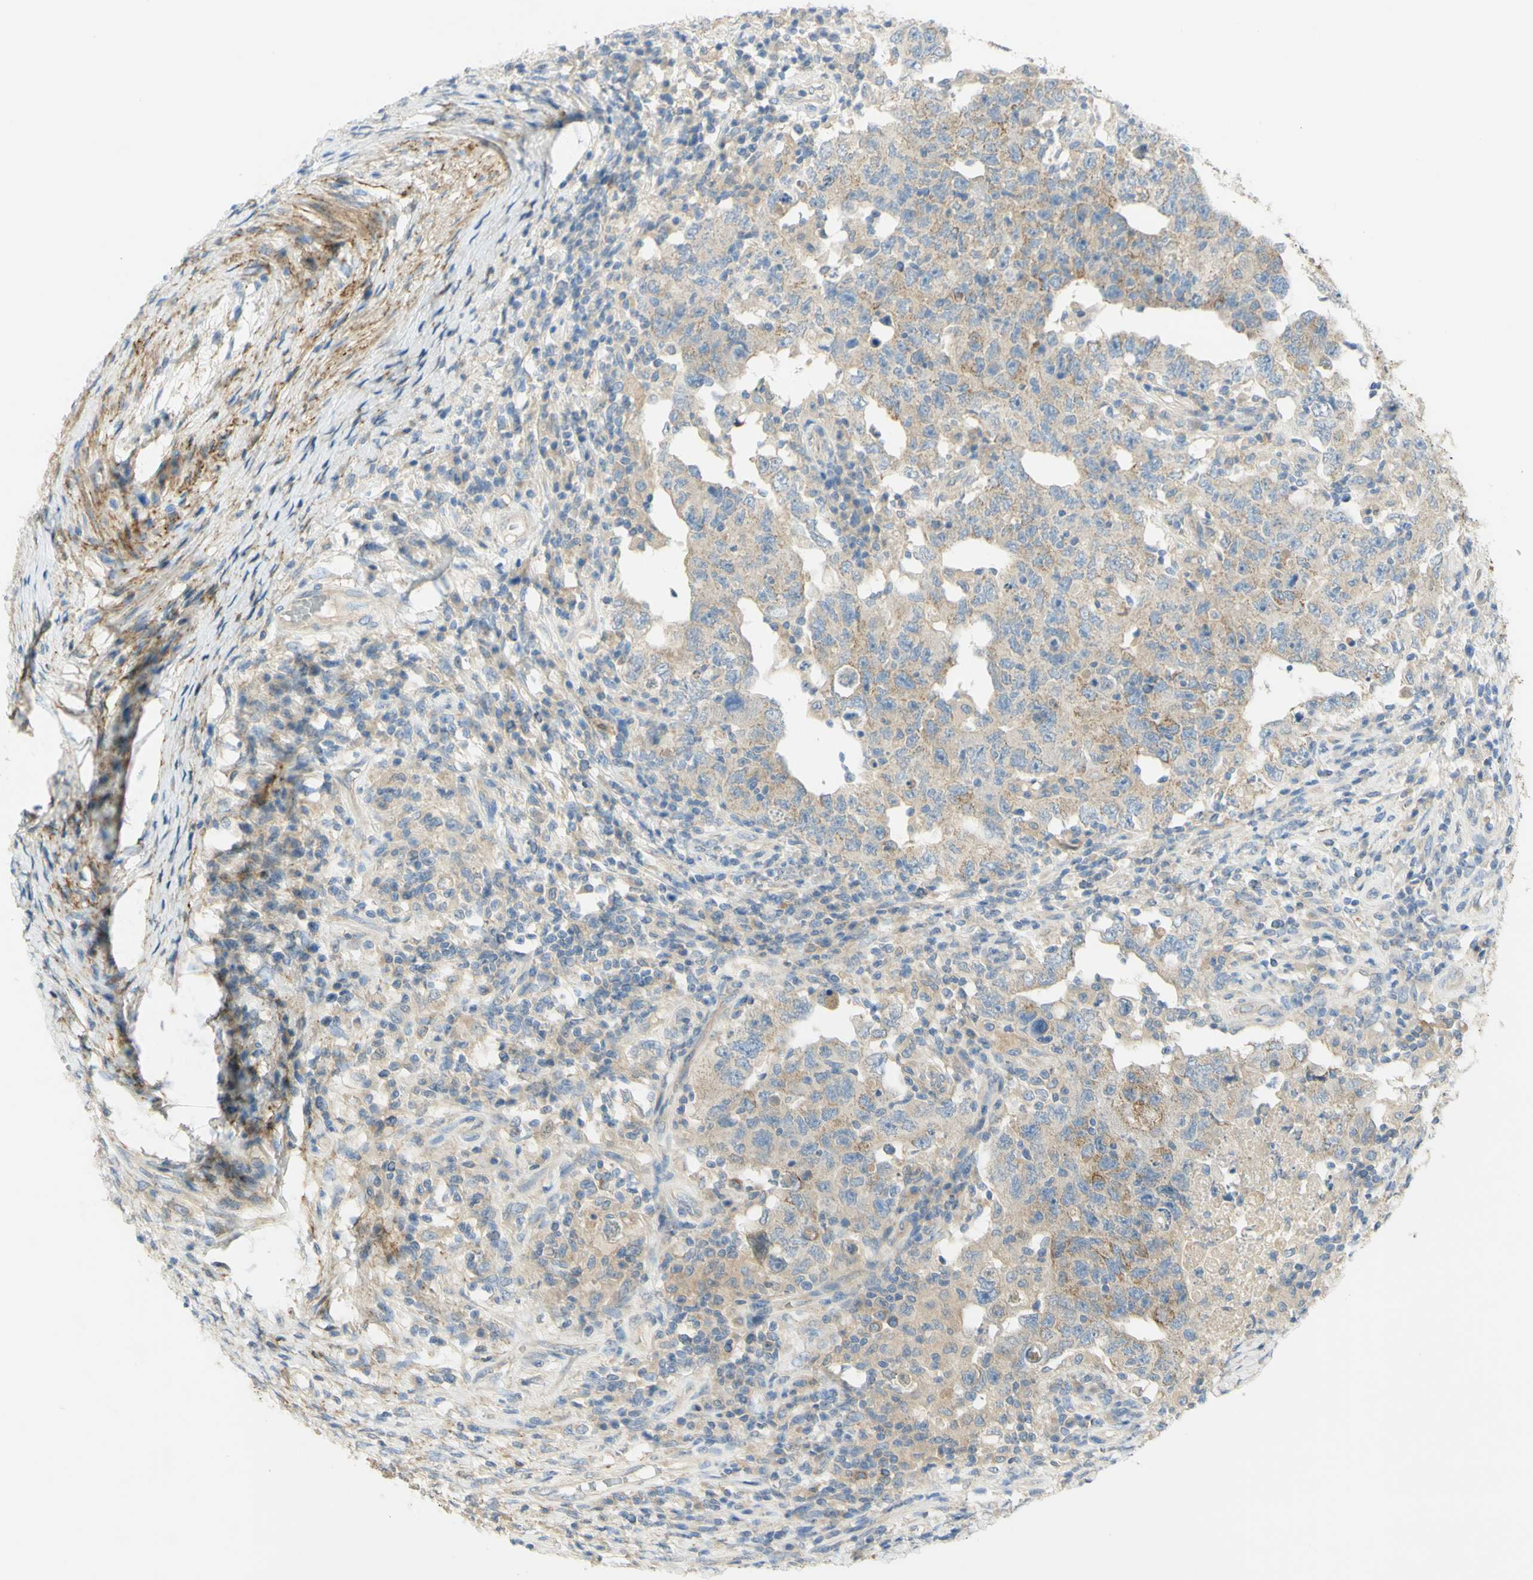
{"staining": {"intensity": "weak", "quantity": "25%-75%", "location": "cytoplasmic/membranous"}, "tissue": "testis cancer", "cell_type": "Tumor cells", "image_type": "cancer", "snomed": [{"axis": "morphology", "description": "Carcinoma, Embryonal, NOS"}, {"axis": "topography", "description": "Testis"}], "caption": "Immunohistochemical staining of testis cancer exhibits weak cytoplasmic/membranous protein staining in approximately 25%-75% of tumor cells.", "gene": "GCNT3", "patient": {"sex": "male", "age": 26}}